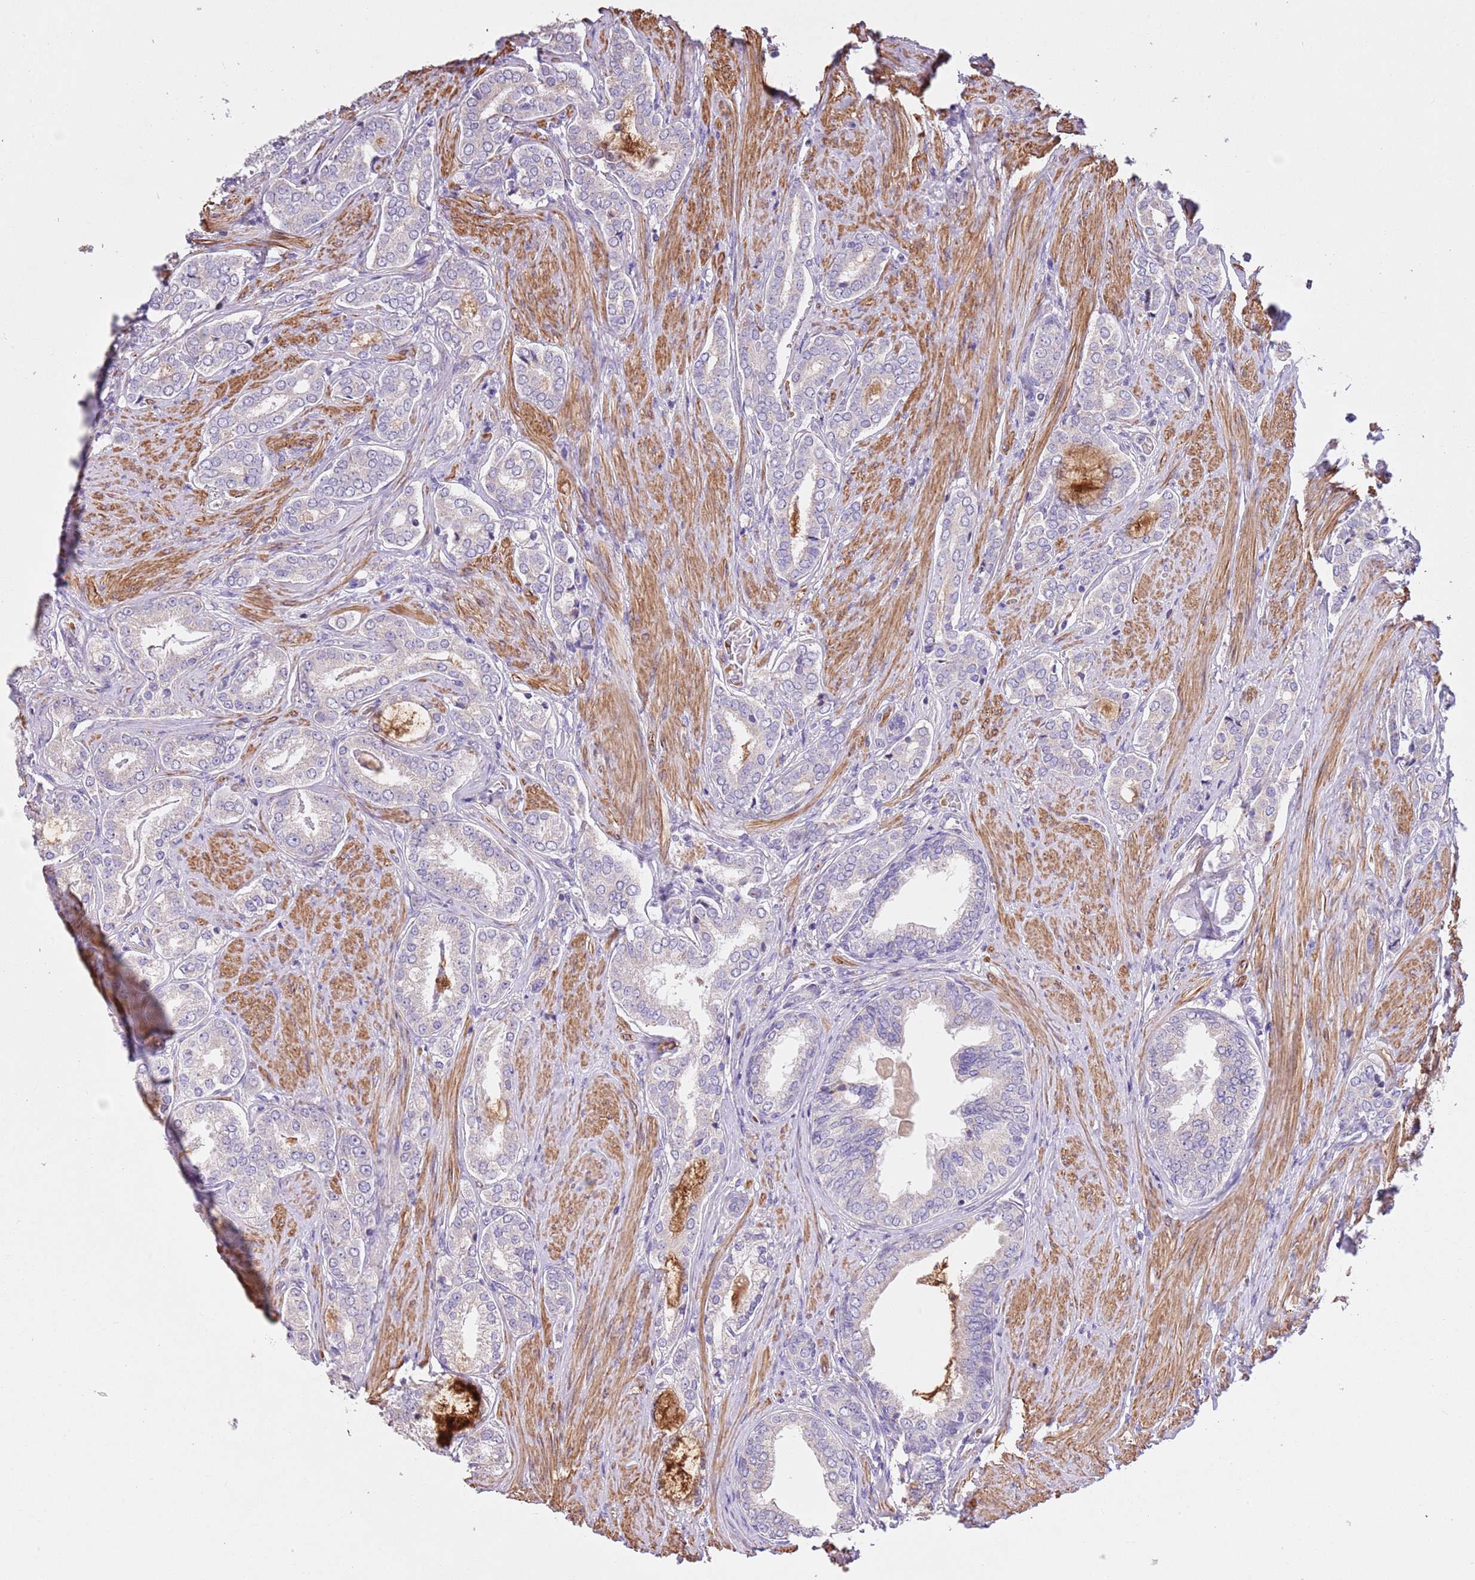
{"staining": {"intensity": "negative", "quantity": "none", "location": "none"}, "tissue": "prostate cancer", "cell_type": "Tumor cells", "image_type": "cancer", "snomed": [{"axis": "morphology", "description": "Adenocarcinoma, High grade"}, {"axis": "topography", "description": "Prostate"}], "caption": "A photomicrograph of prostate cancer stained for a protein shows no brown staining in tumor cells. Brightfield microscopy of IHC stained with DAB (brown) and hematoxylin (blue), captured at high magnification.", "gene": "PIGA", "patient": {"sex": "male", "age": 71}}